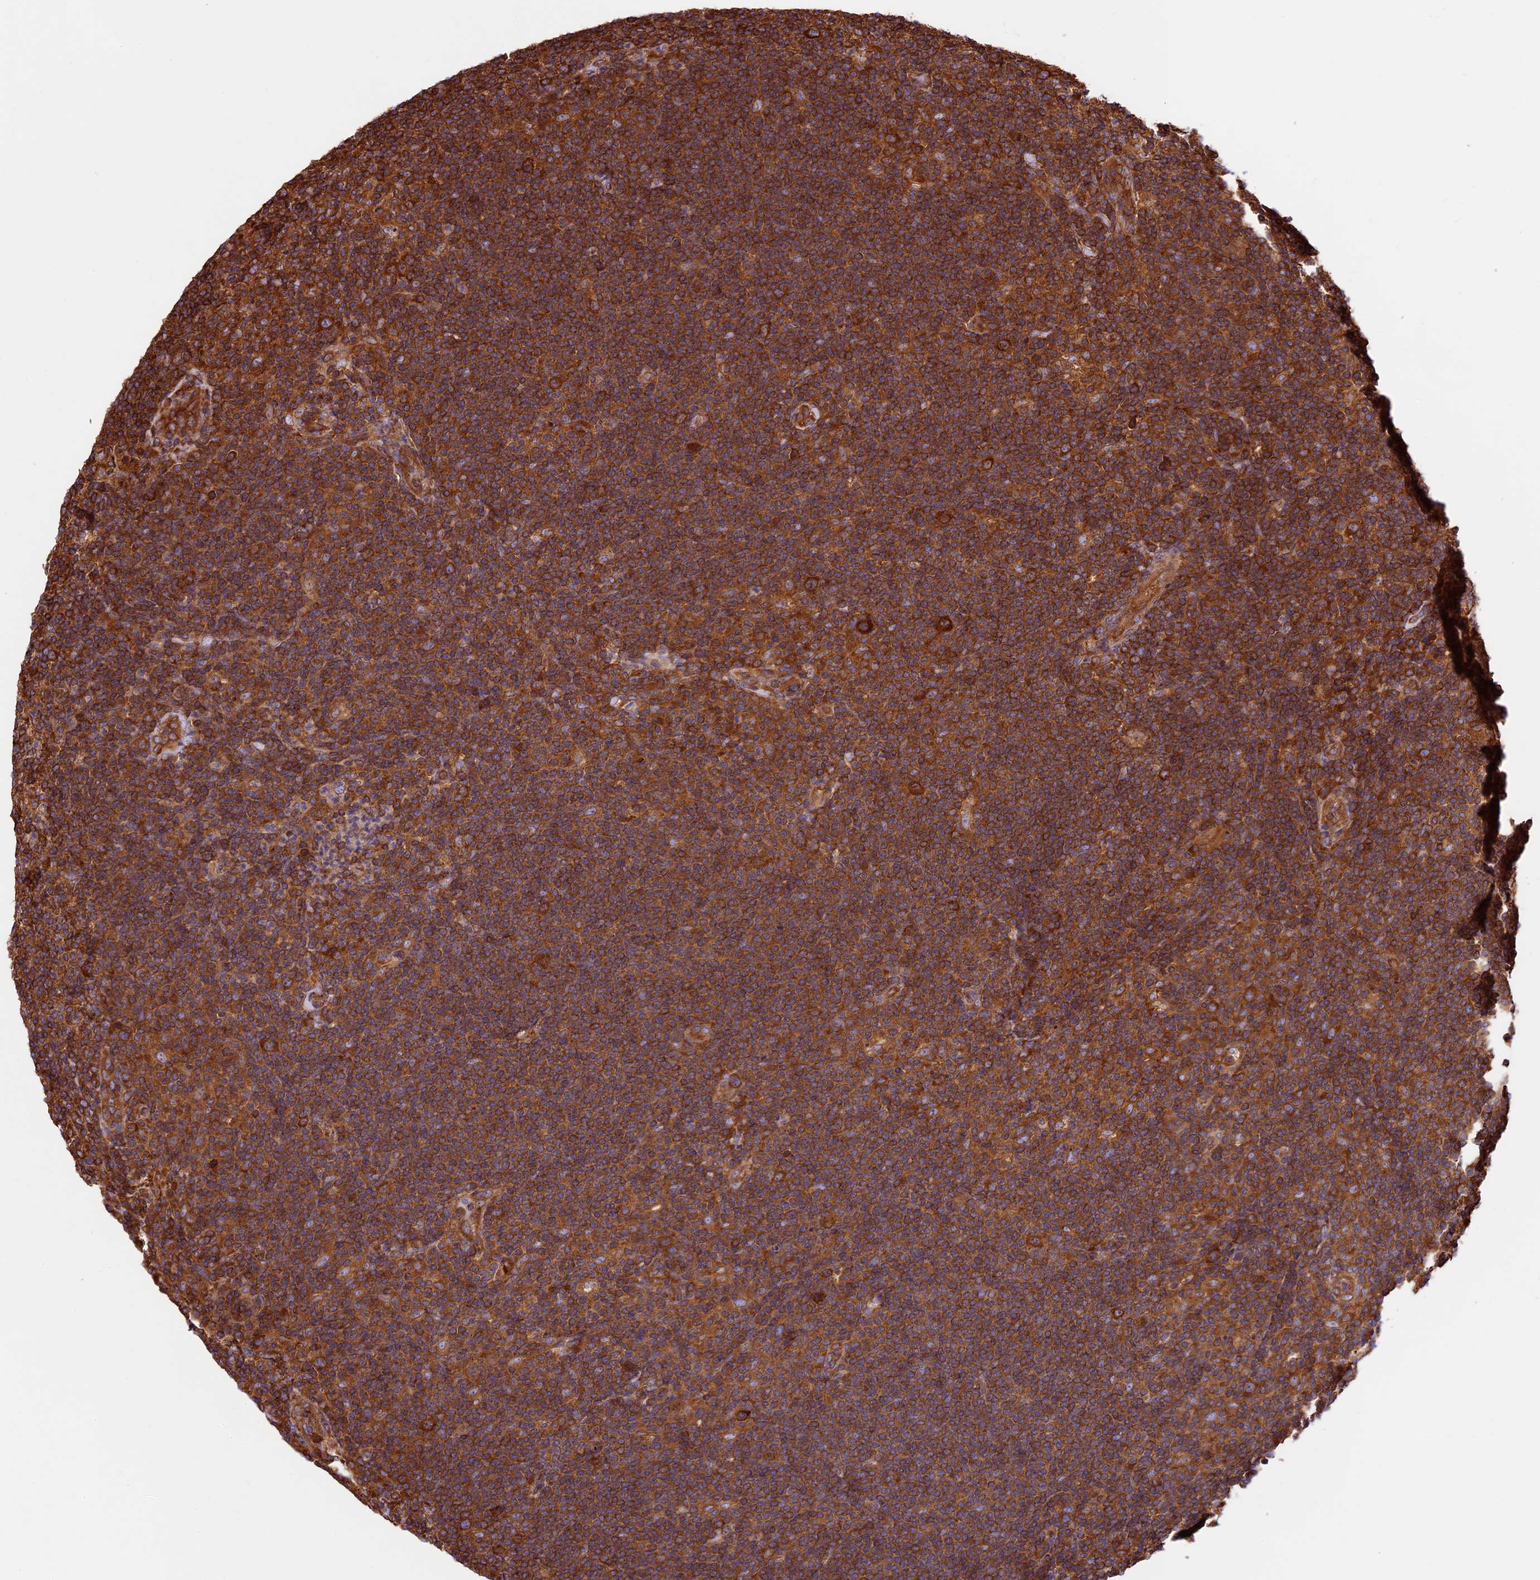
{"staining": {"intensity": "strong", "quantity": ">75%", "location": "cytoplasmic/membranous"}, "tissue": "lymphoma", "cell_type": "Tumor cells", "image_type": "cancer", "snomed": [{"axis": "morphology", "description": "Hodgkin's disease, NOS"}, {"axis": "topography", "description": "Lymph node"}], "caption": "Protein expression analysis of lymphoma exhibits strong cytoplasmic/membranous staining in approximately >75% of tumor cells.", "gene": "KARS1", "patient": {"sex": "female", "age": 57}}